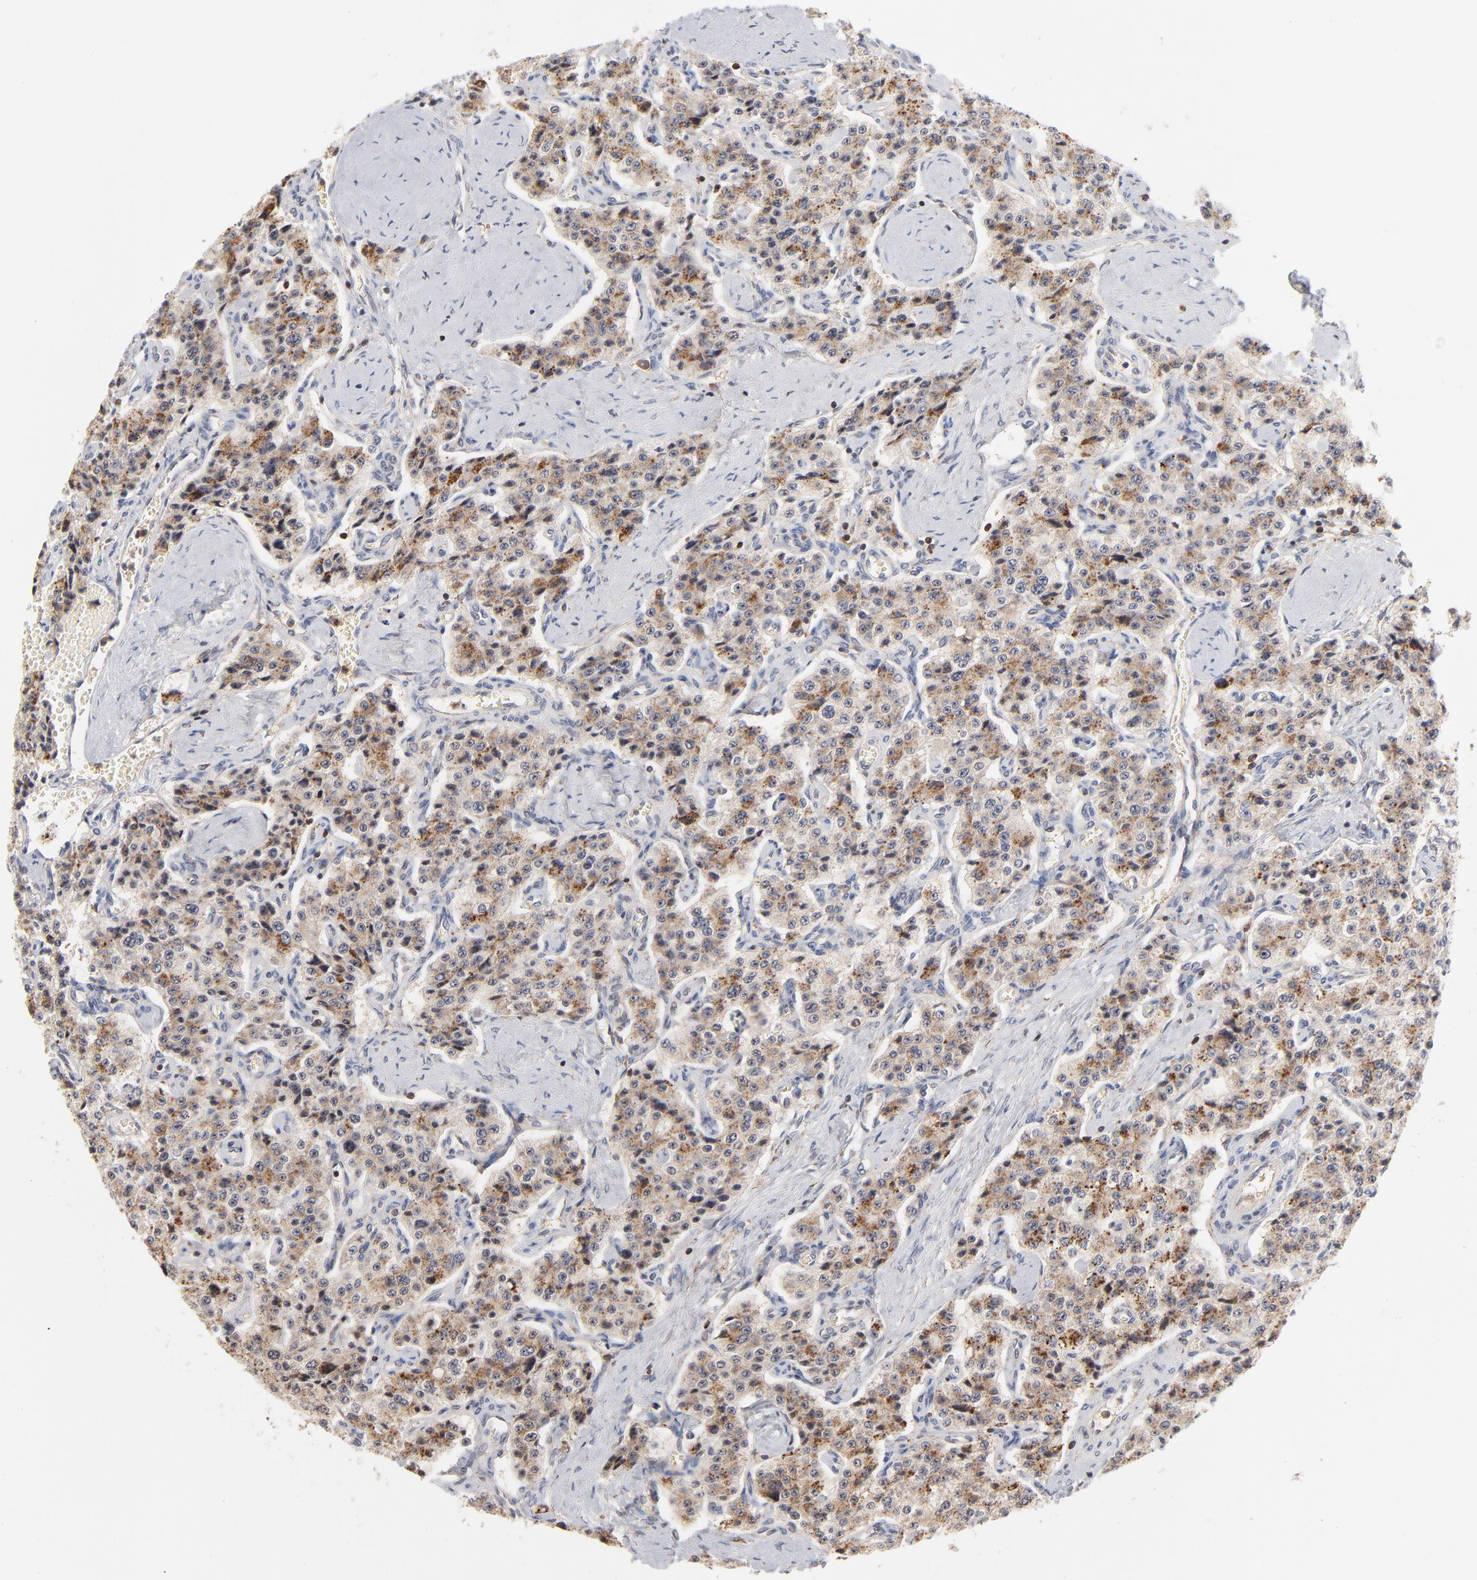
{"staining": {"intensity": "moderate", "quantity": ">75%", "location": "cytoplasmic/membranous"}, "tissue": "carcinoid", "cell_type": "Tumor cells", "image_type": "cancer", "snomed": [{"axis": "morphology", "description": "Carcinoid, malignant, NOS"}, {"axis": "topography", "description": "Small intestine"}], "caption": "A brown stain highlights moderate cytoplasmic/membranous expression of a protein in carcinoid (malignant) tumor cells.", "gene": "WIPF1", "patient": {"sex": "male", "age": 52}}